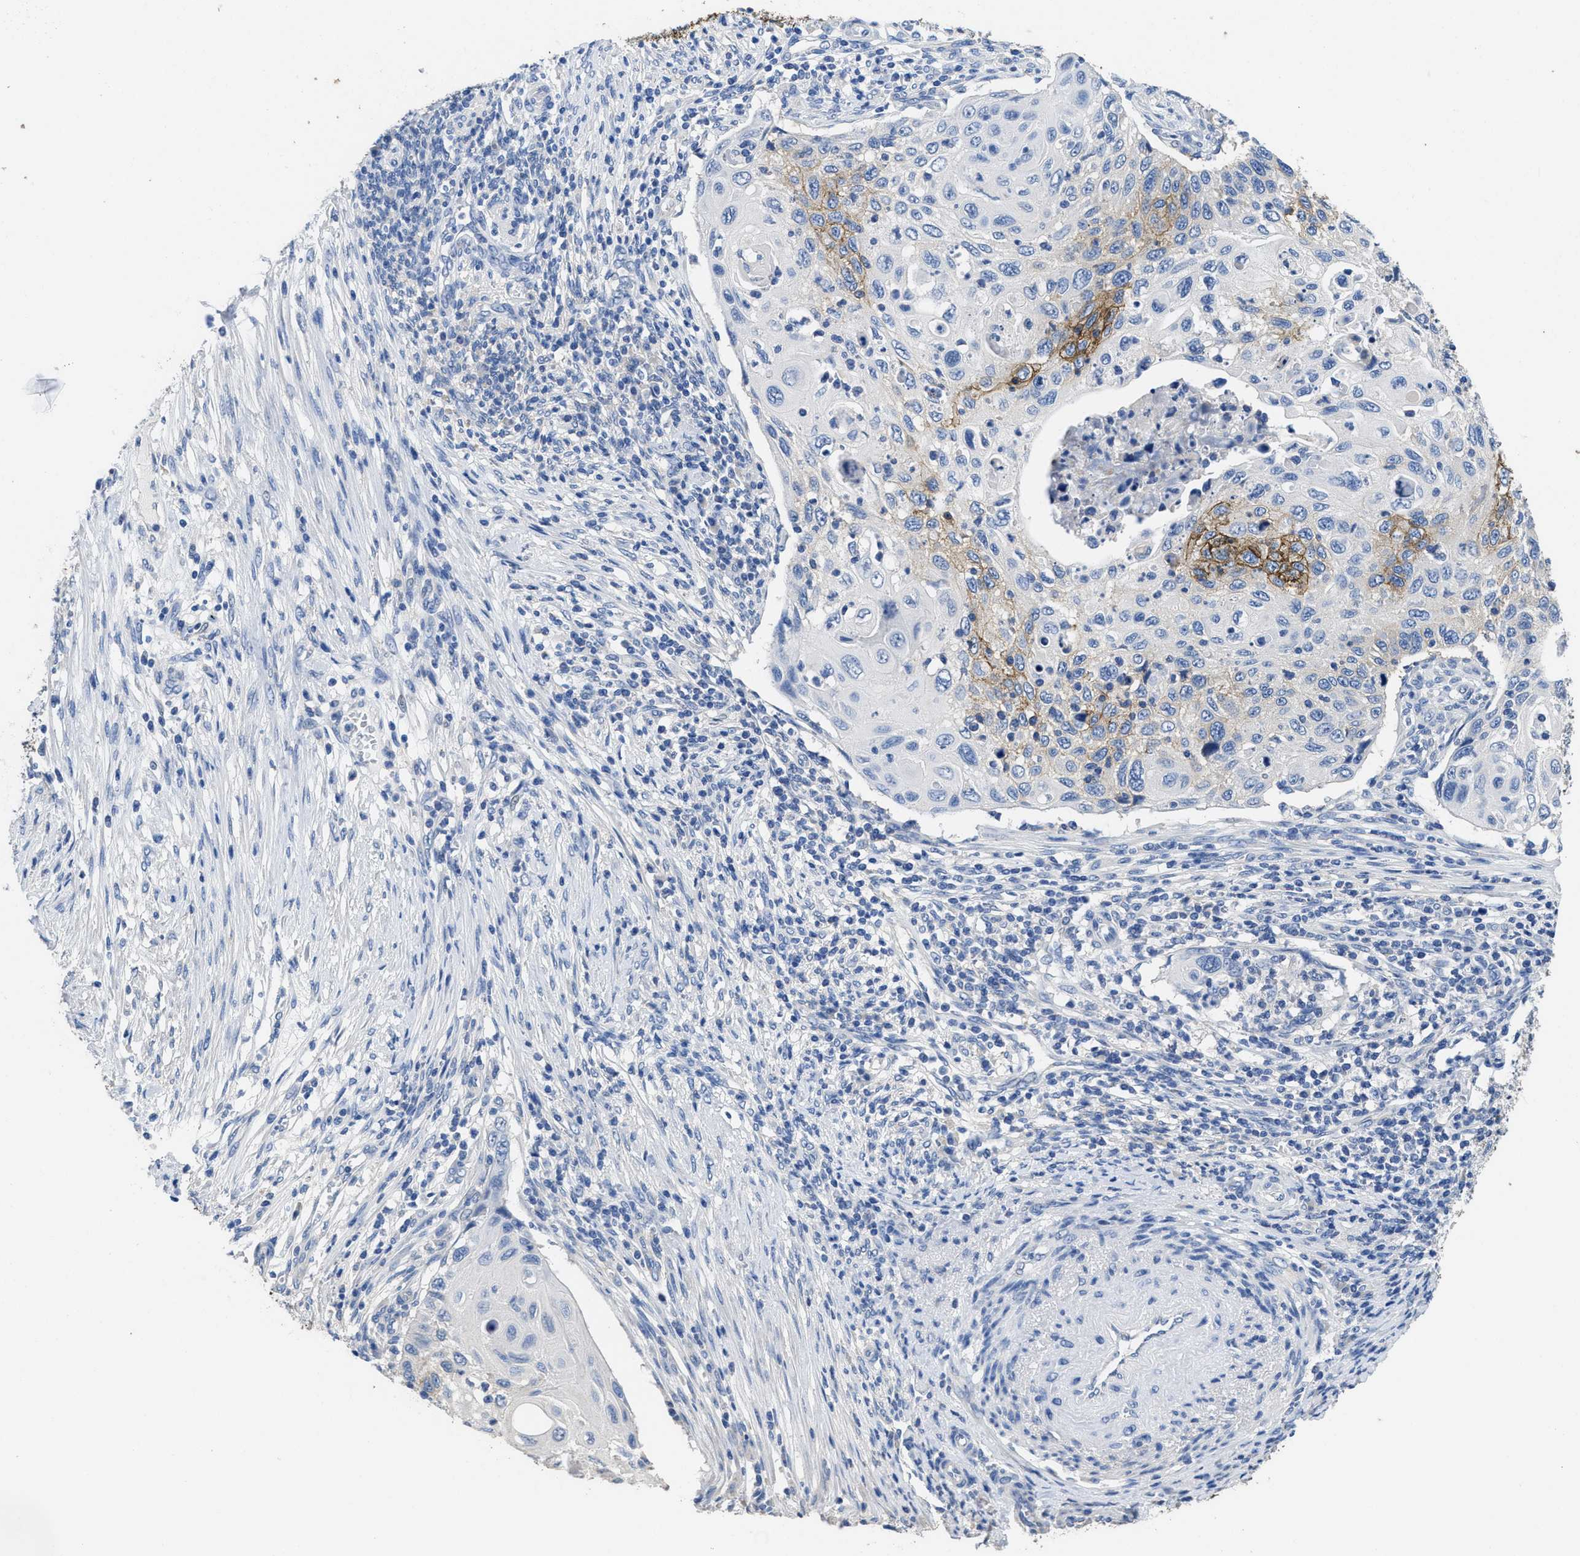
{"staining": {"intensity": "moderate", "quantity": "25%-75%", "location": "cytoplasmic/membranous"}, "tissue": "cervical cancer", "cell_type": "Tumor cells", "image_type": "cancer", "snomed": [{"axis": "morphology", "description": "Squamous cell carcinoma, NOS"}, {"axis": "topography", "description": "Cervix"}], "caption": "This micrograph displays cervical cancer (squamous cell carcinoma) stained with IHC to label a protein in brown. The cytoplasmic/membranous of tumor cells show moderate positivity for the protein. Nuclei are counter-stained blue.", "gene": "CA9", "patient": {"sex": "female", "age": 70}}